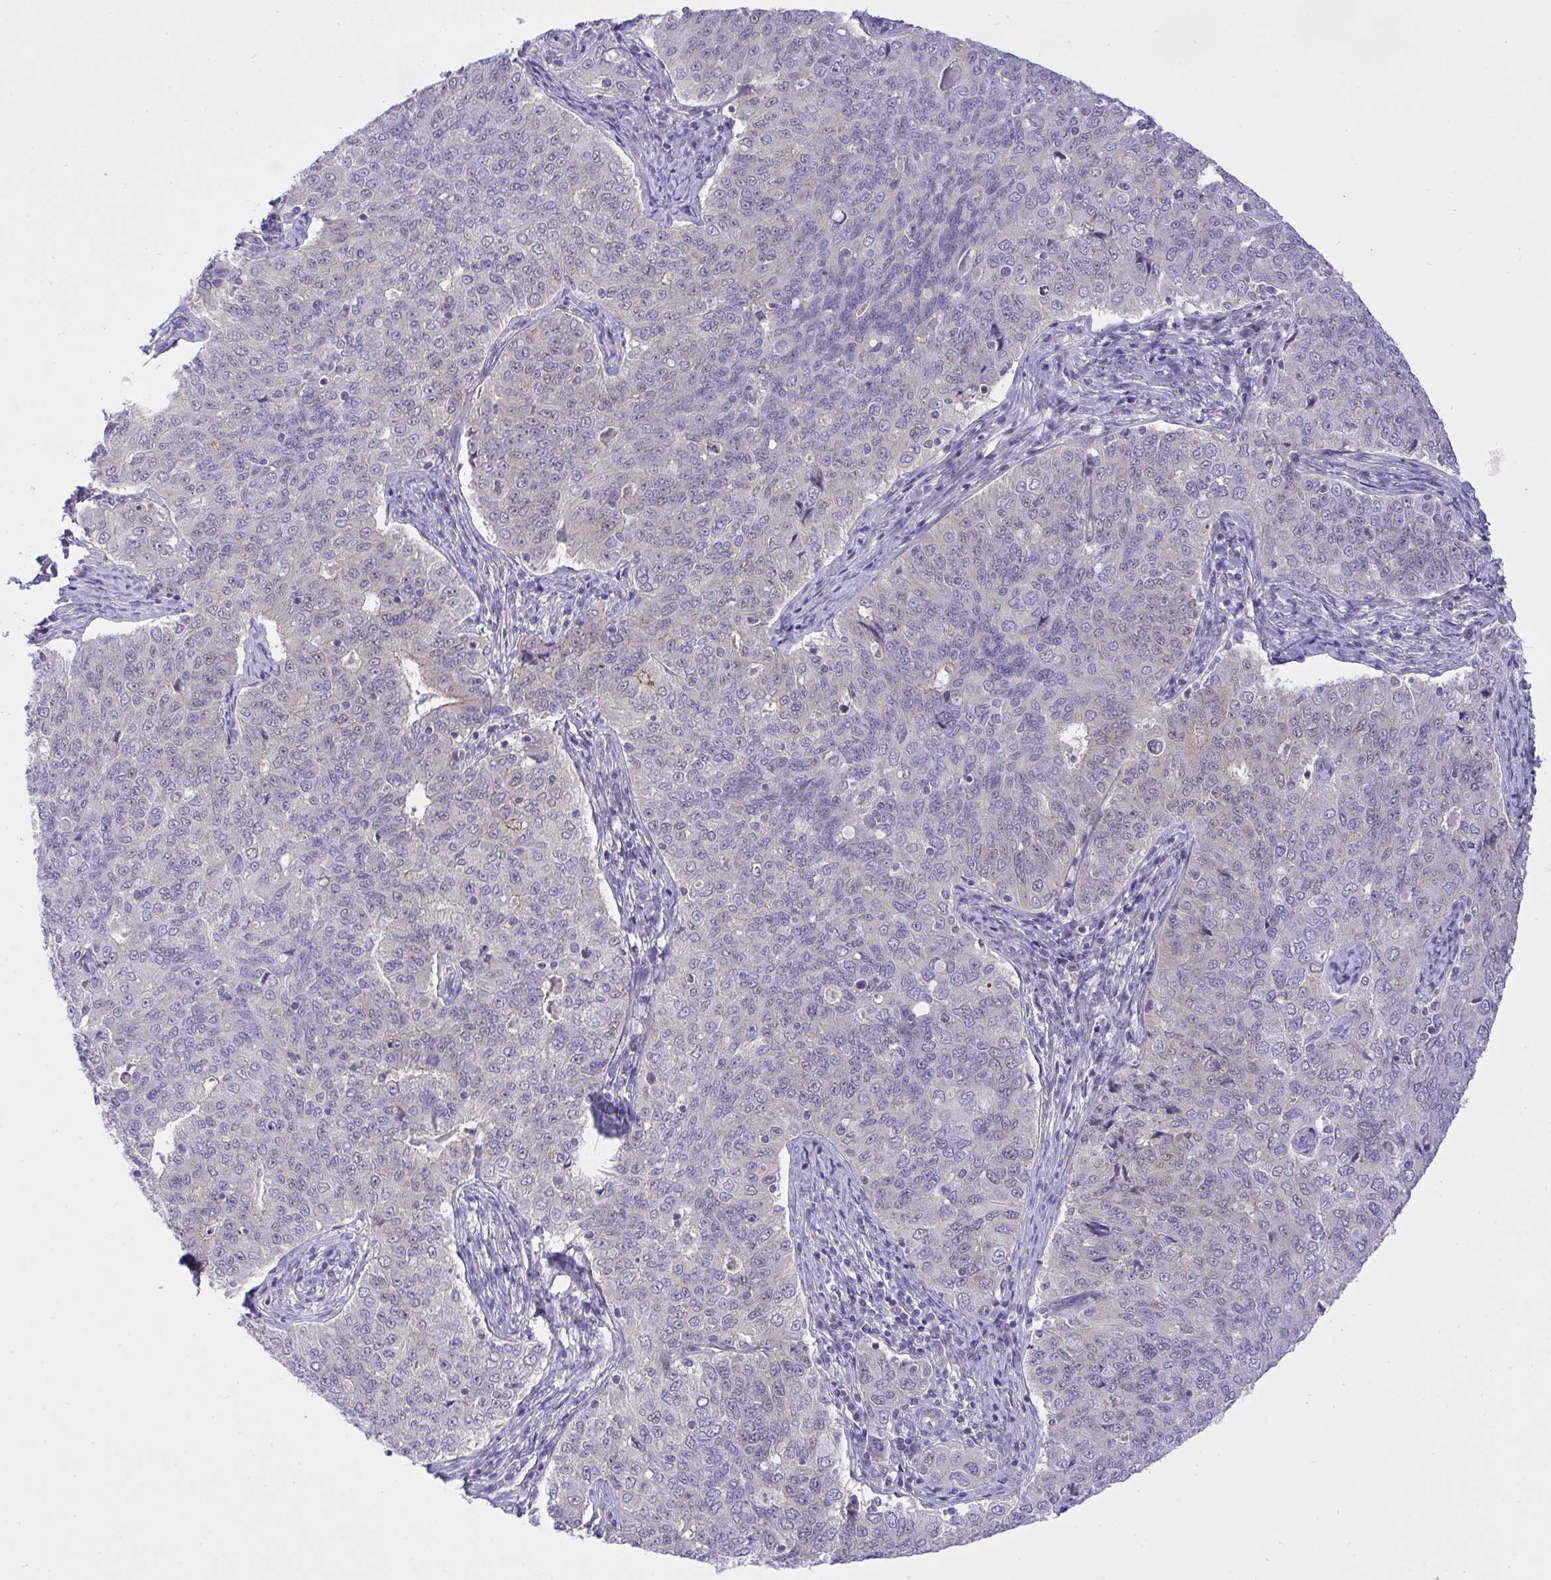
{"staining": {"intensity": "negative", "quantity": "none", "location": "none"}, "tissue": "endometrial cancer", "cell_type": "Tumor cells", "image_type": "cancer", "snomed": [{"axis": "morphology", "description": "Adenocarcinoma, NOS"}, {"axis": "topography", "description": "Endometrium"}], "caption": "Immunohistochemistry (IHC) of human endometrial cancer (adenocarcinoma) reveals no positivity in tumor cells.", "gene": "HOXD12", "patient": {"sex": "female", "age": 43}}